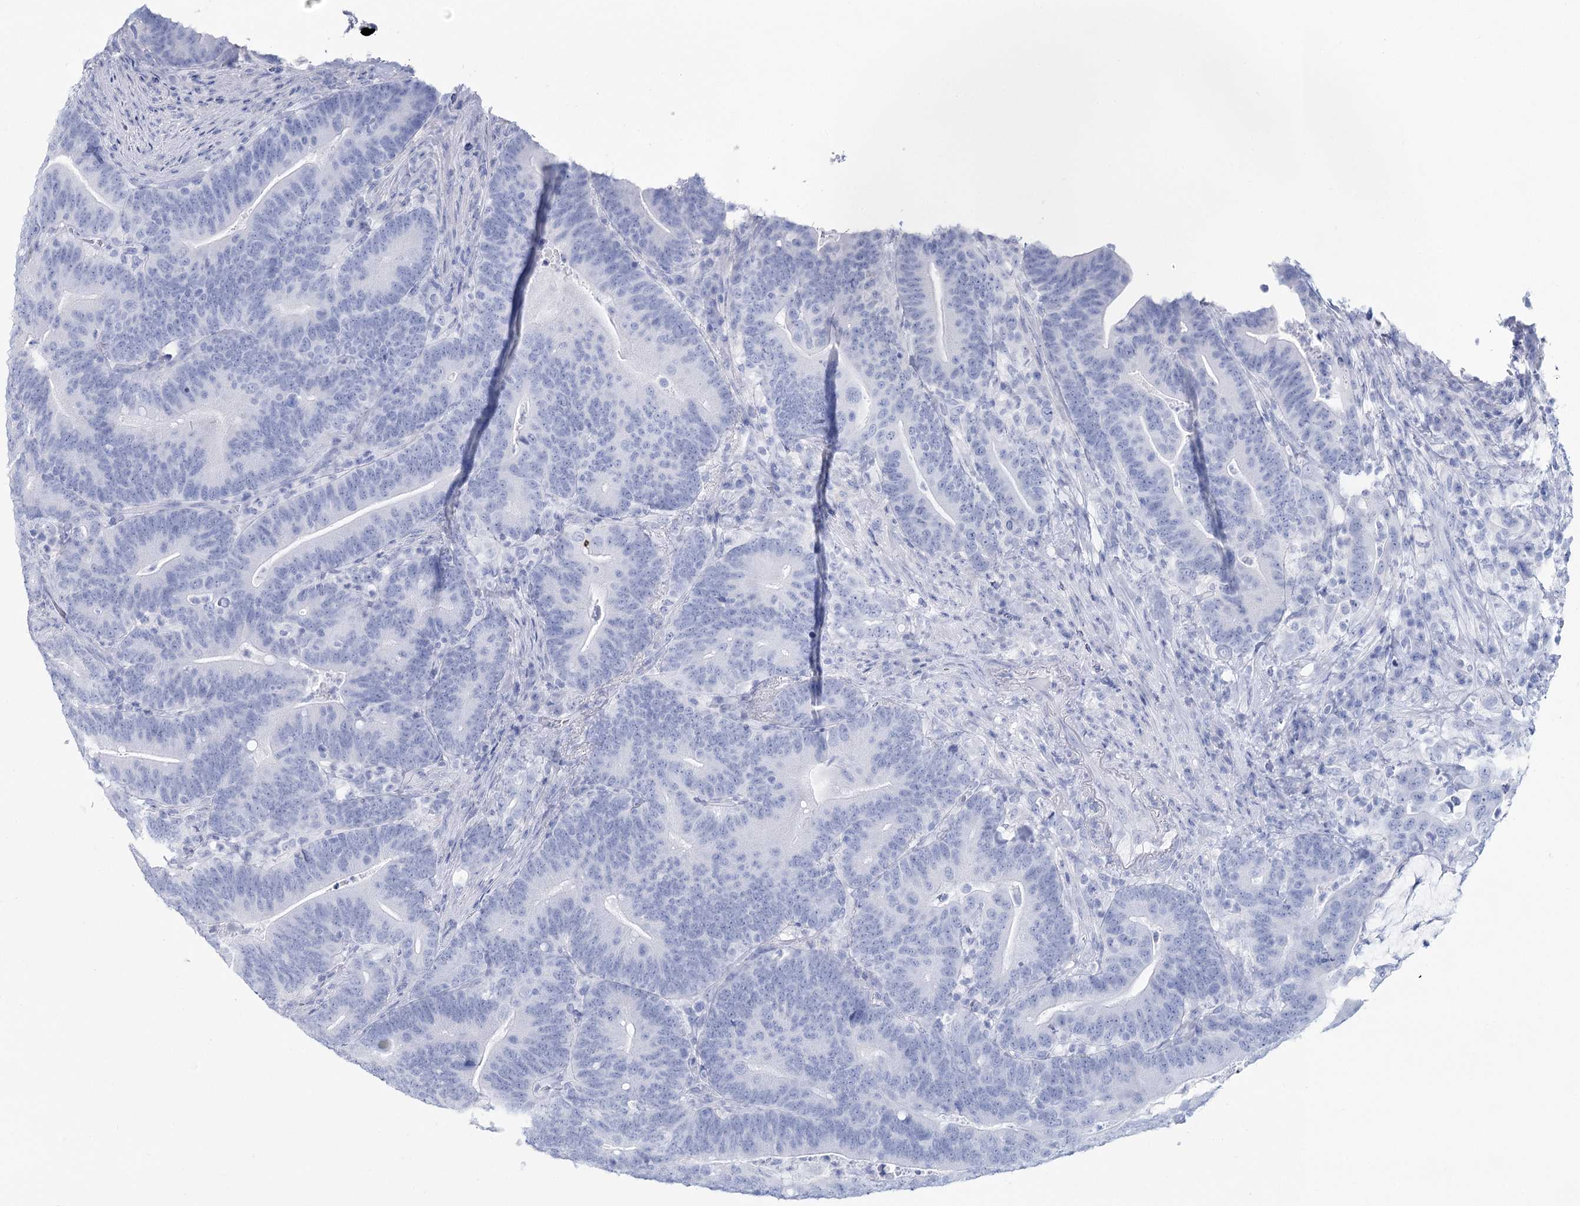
{"staining": {"intensity": "negative", "quantity": "none", "location": "none"}, "tissue": "colorectal cancer", "cell_type": "Tumor cells", "image_type": "cancer", "snomed": [{"axis": "morphology", "description": "Adenocarcinoma, NOS"}, {"axis": "topography", "description": "Colon"}], "caption": "The photomicrograph demonstrates no significant positivity in tumor cells of adenocarcinoma (colorectal). (DAB immunohistochemistry with hematoxylin counter stain).", "gene": "CCDC88A", "patient": {"sex": "female", "age": 66}}